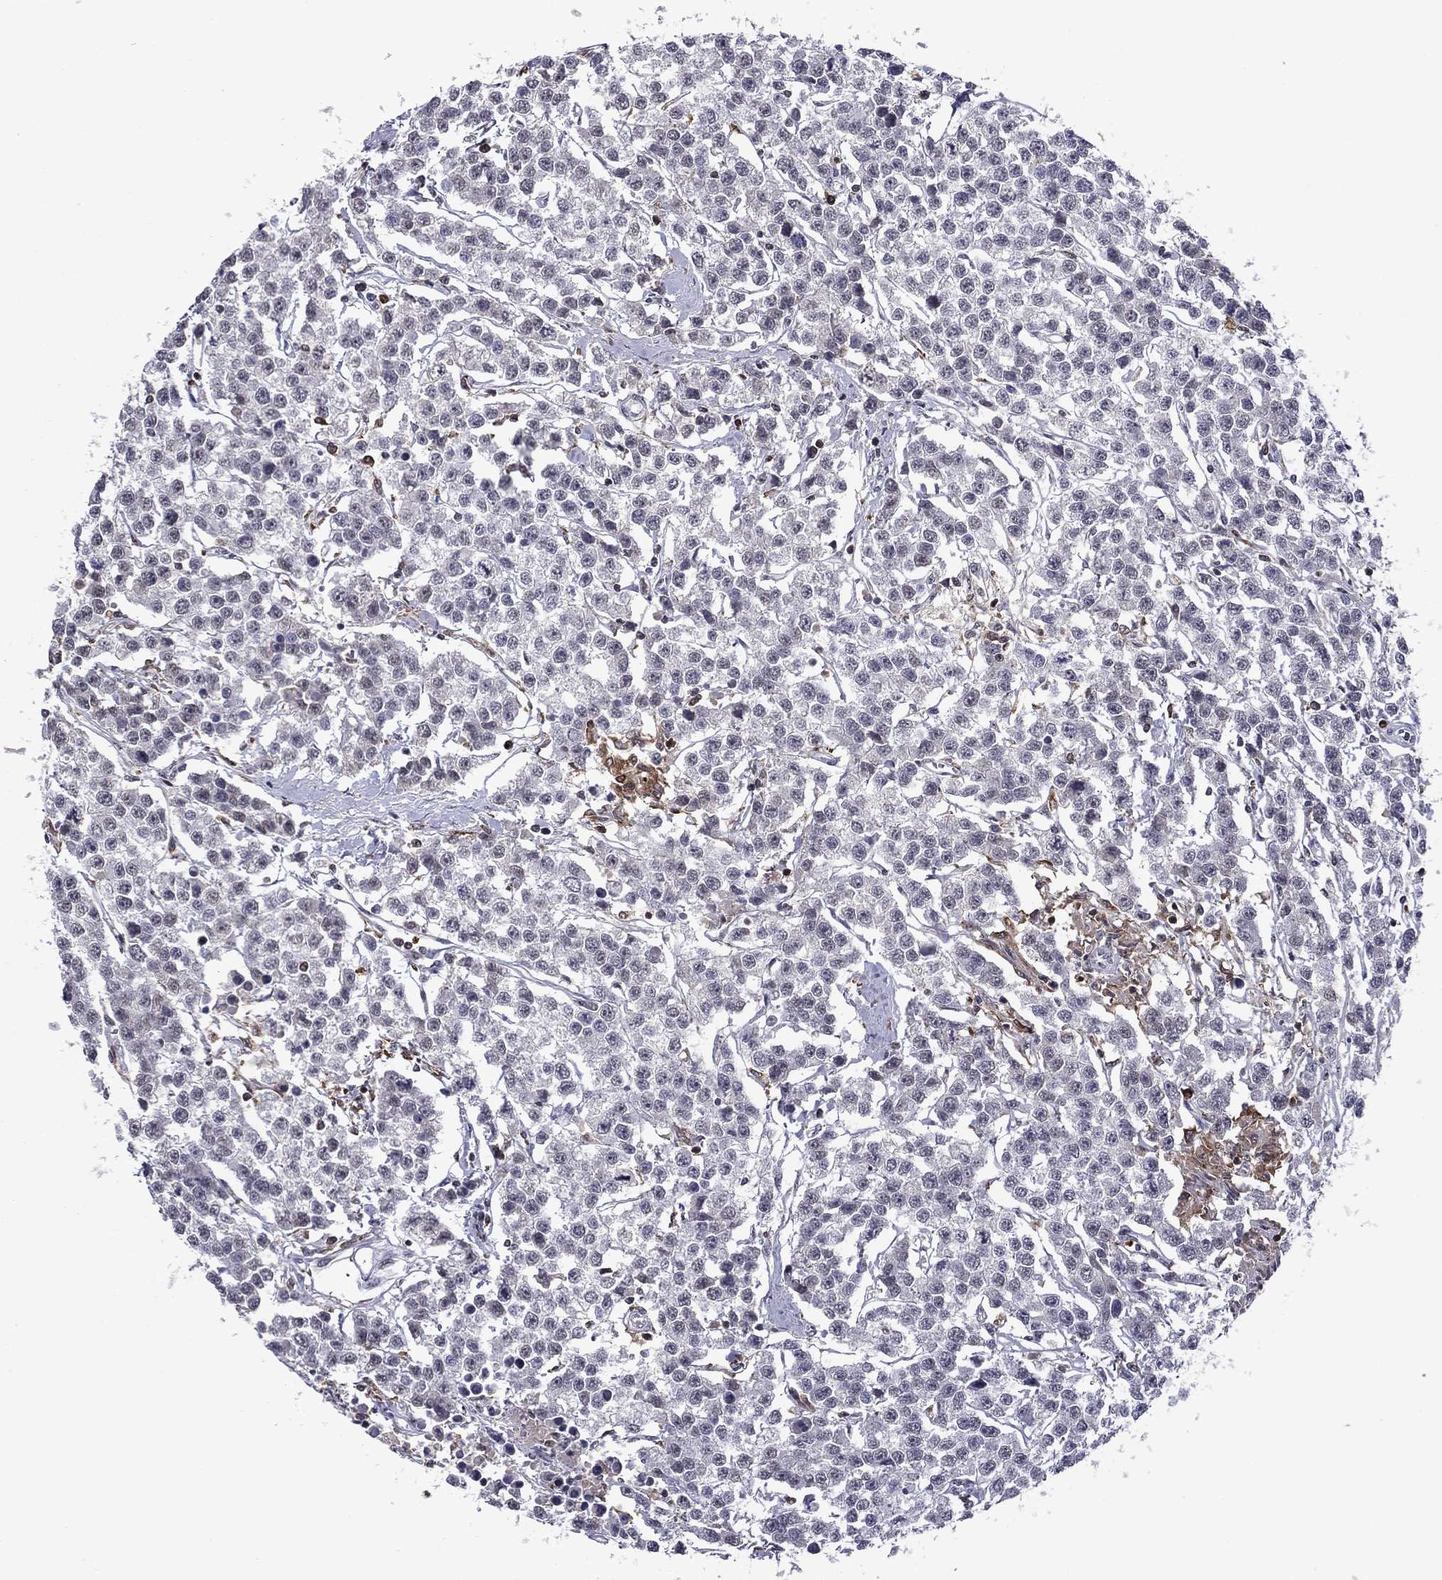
{"staining": {"intensity": "negative", "quantity": "none", "location": "none"}, "tissue": "testis cancer", "cell_type": "Tumor cells", "image_type": "cancer", "snomed": [{"axis": "morphology", "description": "Seminoma, NOS"}, {"axis": "topography", "description": "Testis"}], "caption": "Histopathology image shows no significant protein positivity in tumor cells of testis cancer. (DAB immunohistochemistry, high magnification).", "gene": "PLCB2", "patient": {"sex": "male", "age": 59}}